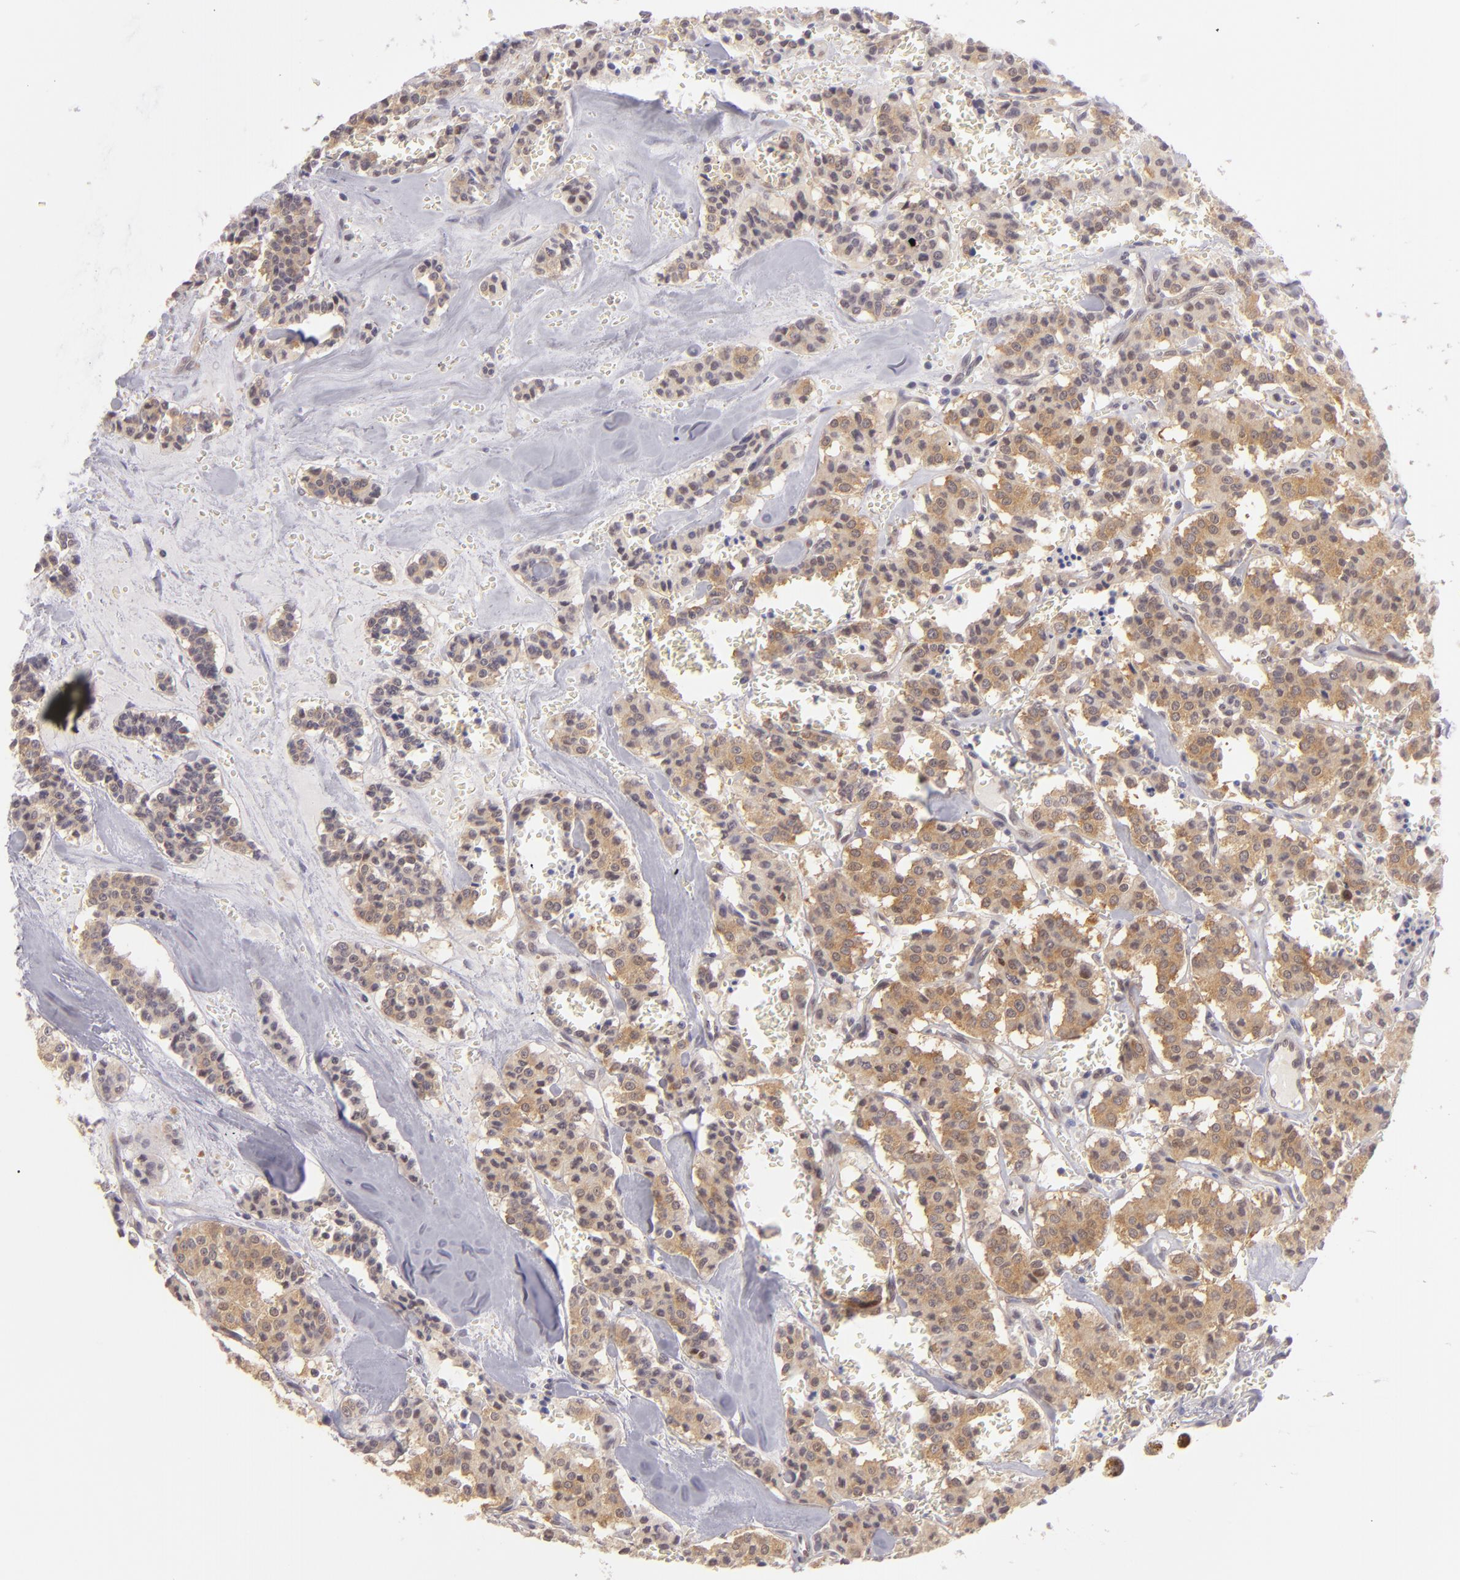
{"staining": {"intensity": "strong", "quantity": ">75%", "location": "cytoplasmic/membranous"}, "tissue": "carcinoid", "cell_type": "Tumor cells", "image_type": "cancer", "snomed": [{"axis": "morphology", "description": "Carcinoid, malignant, NOS"}, {"axis": "topography", "description": "Bronchus"}], "caption": "The photomicrograph reveals staining of carcinoid (malignant), revealing strong cytoplasmic/membranous protein staining (brown color) within tumor cells.", "gene": "PTPN13", "patient": {"sex": "male", "age": 55}}